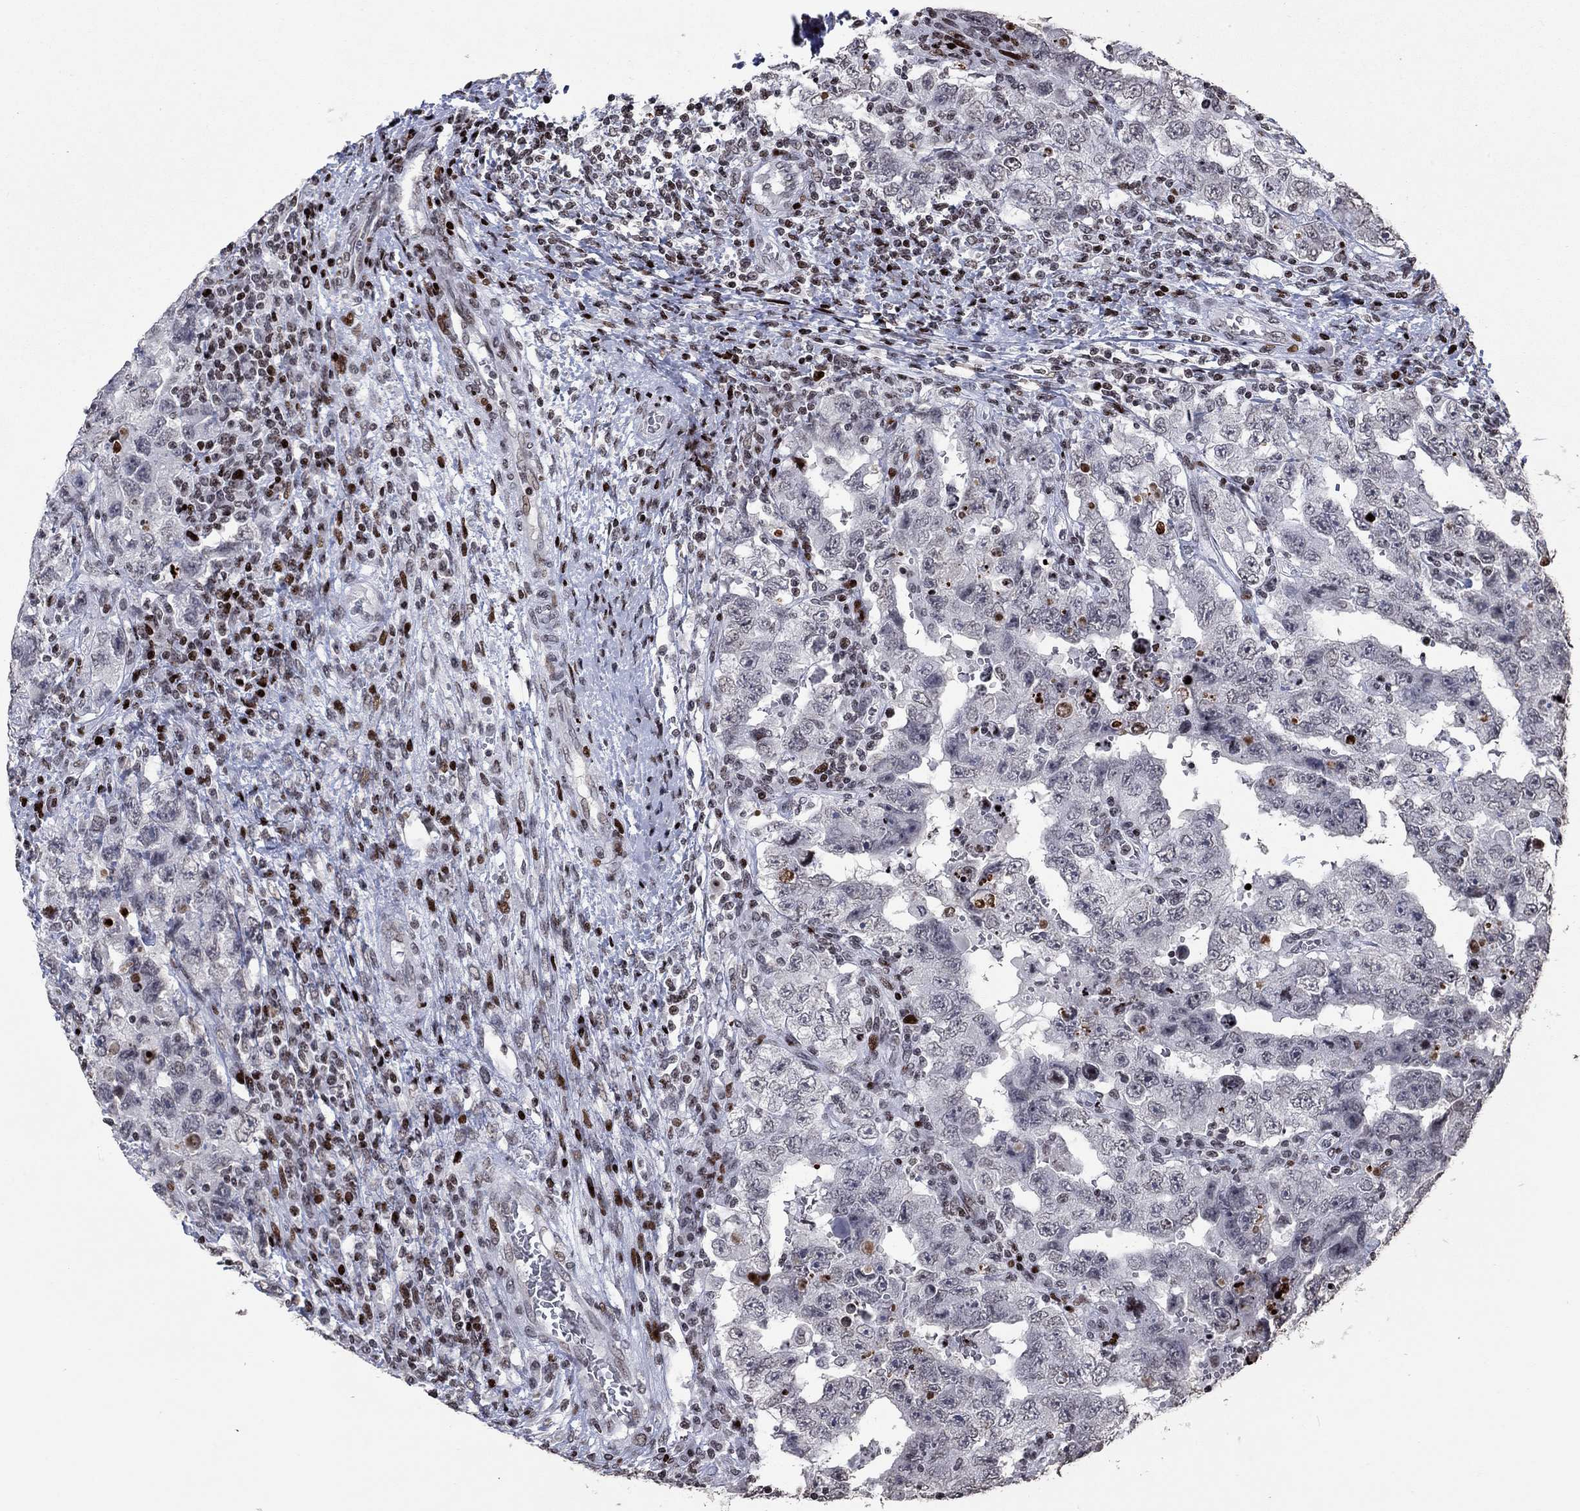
{"staining": {"intensity": "negative", "quantity": "none", "location": "none"}, "tissue": "testis cancer", "cell_type": "Tumor cells", "image_type": "cancer", "snomed": [{"axis": "morphology", "description": "Carcinoma, Embryonal, NOS"}, {"axis": "topography", "description": "Testis"}], "caption": "The photomicrograph demonstrates no staining of tumor cells in embryonal carcinoma (testis).", "gene": "SRSF3", "patient": {"sex": "male", "age": 26}}